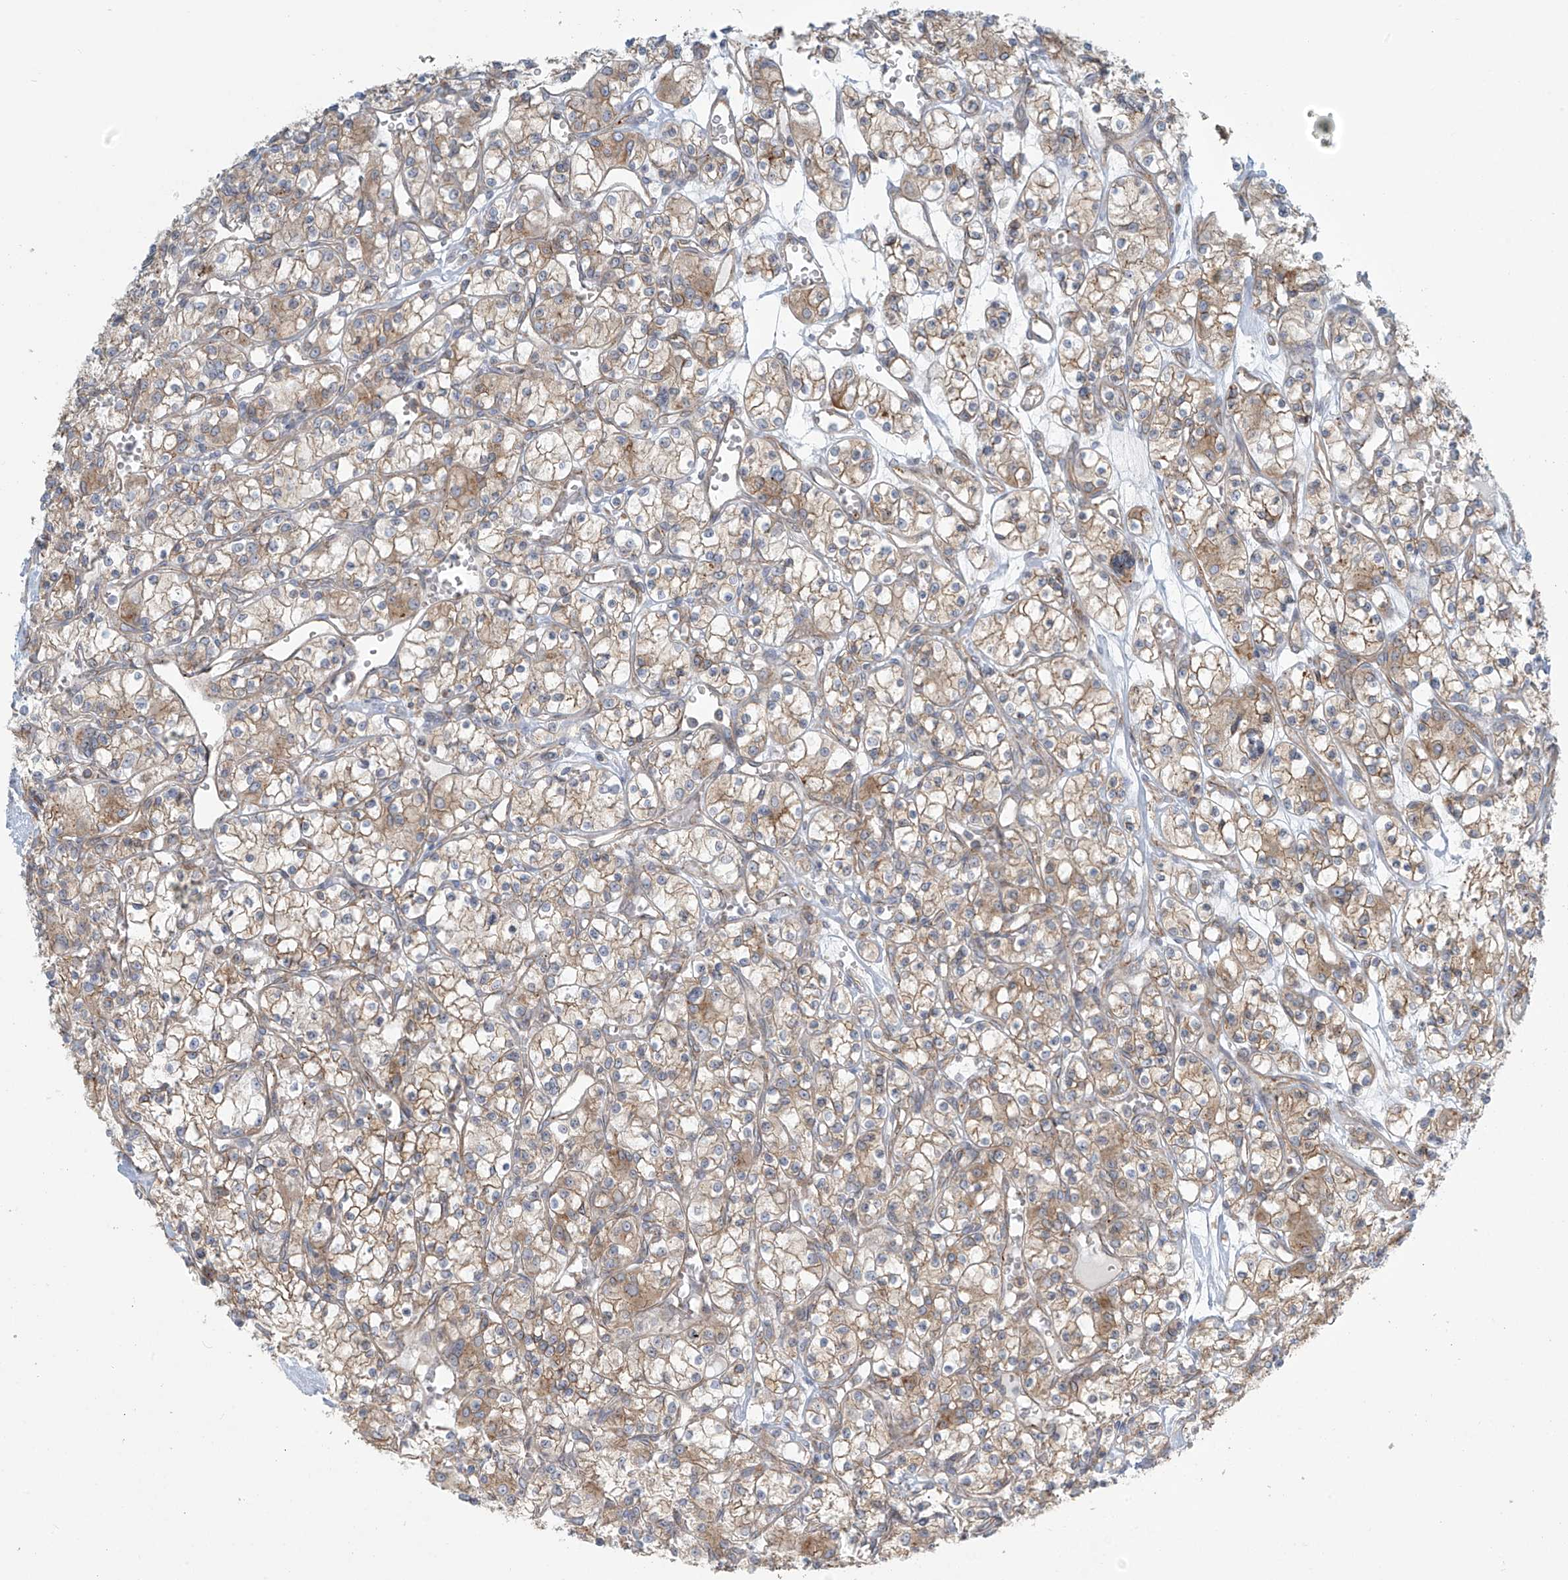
{"staining": {"intensity": "weak", "quantity": "25%-75%", "location": "cytoplasmic/membranous"}, "tissue": "renal cancer", "cell_type": "Tumor cells", "image_type": "cancer", "snomed": [{"axis": "morphology", "description": "Adenocarcinoma, NOS"}, {"axis": "topography", "description": "Kidney"}], "caption": "A high-resolution micrograph shows IHC staining of renal adenocarcinoma, which reveals weak cytoplasmic/membranous expression in approximately 25%-75% of tumor cells.", "gene": "LZTS3", "patient": {"sex": "female", "age": 59}}